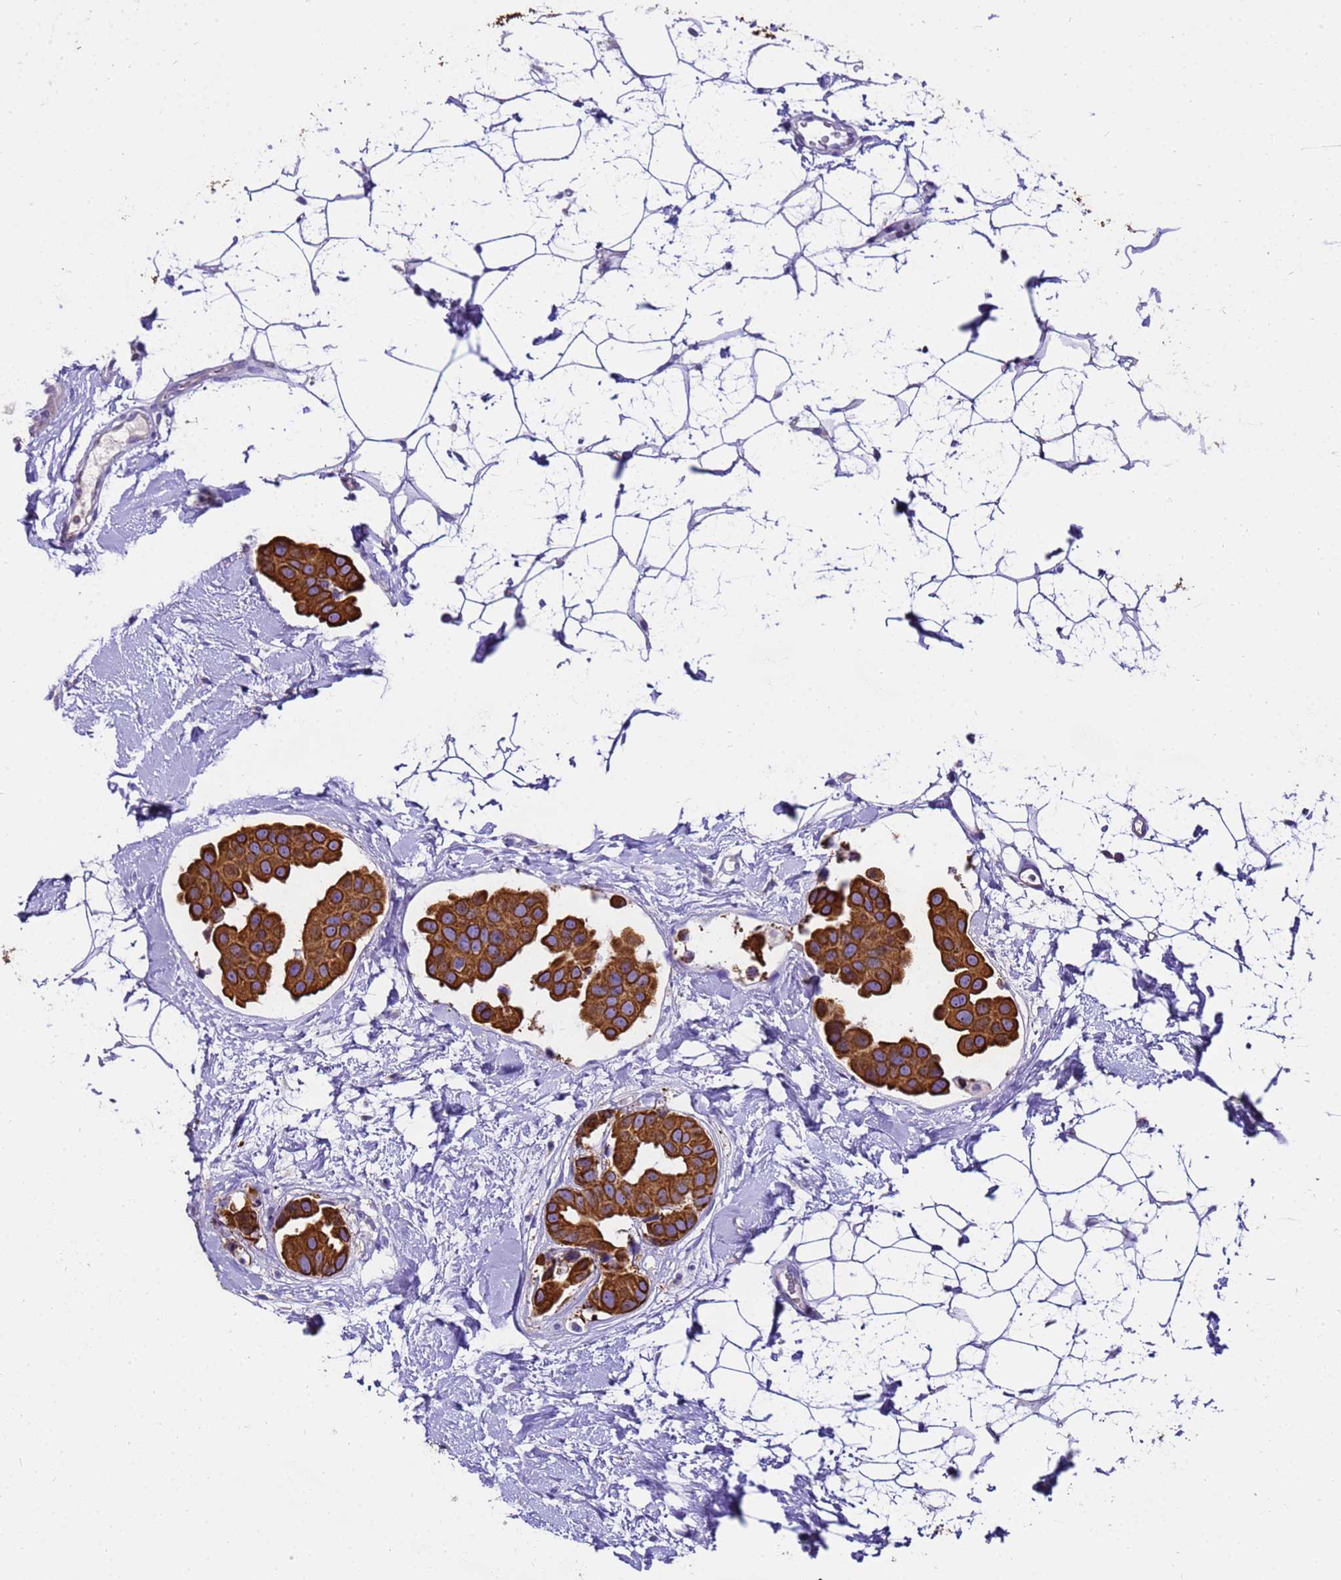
{"staining": {"intensity": "strong", "quantity": ">75%", "location": "cytoplasmic/membranous"}, "tissue": "breast cancer", "cell_type": "Tumor cells", "image_type": "cancer", "snomed": [{"axis": "morphology", "description": "Normal tissue, NOS"}, {"axis": "morphology", "description": "Duct carcinoma"}, {"axis": "topography", "description": "Breast"}], "caption": "Immunohistochemical staining of breast cancer shows high levels of strong cytoplasmic/membranous protein expression in about >75% of tumor cells.", "gene": "PIEZO2", "patient": {"sex": "female", "age": 39}}